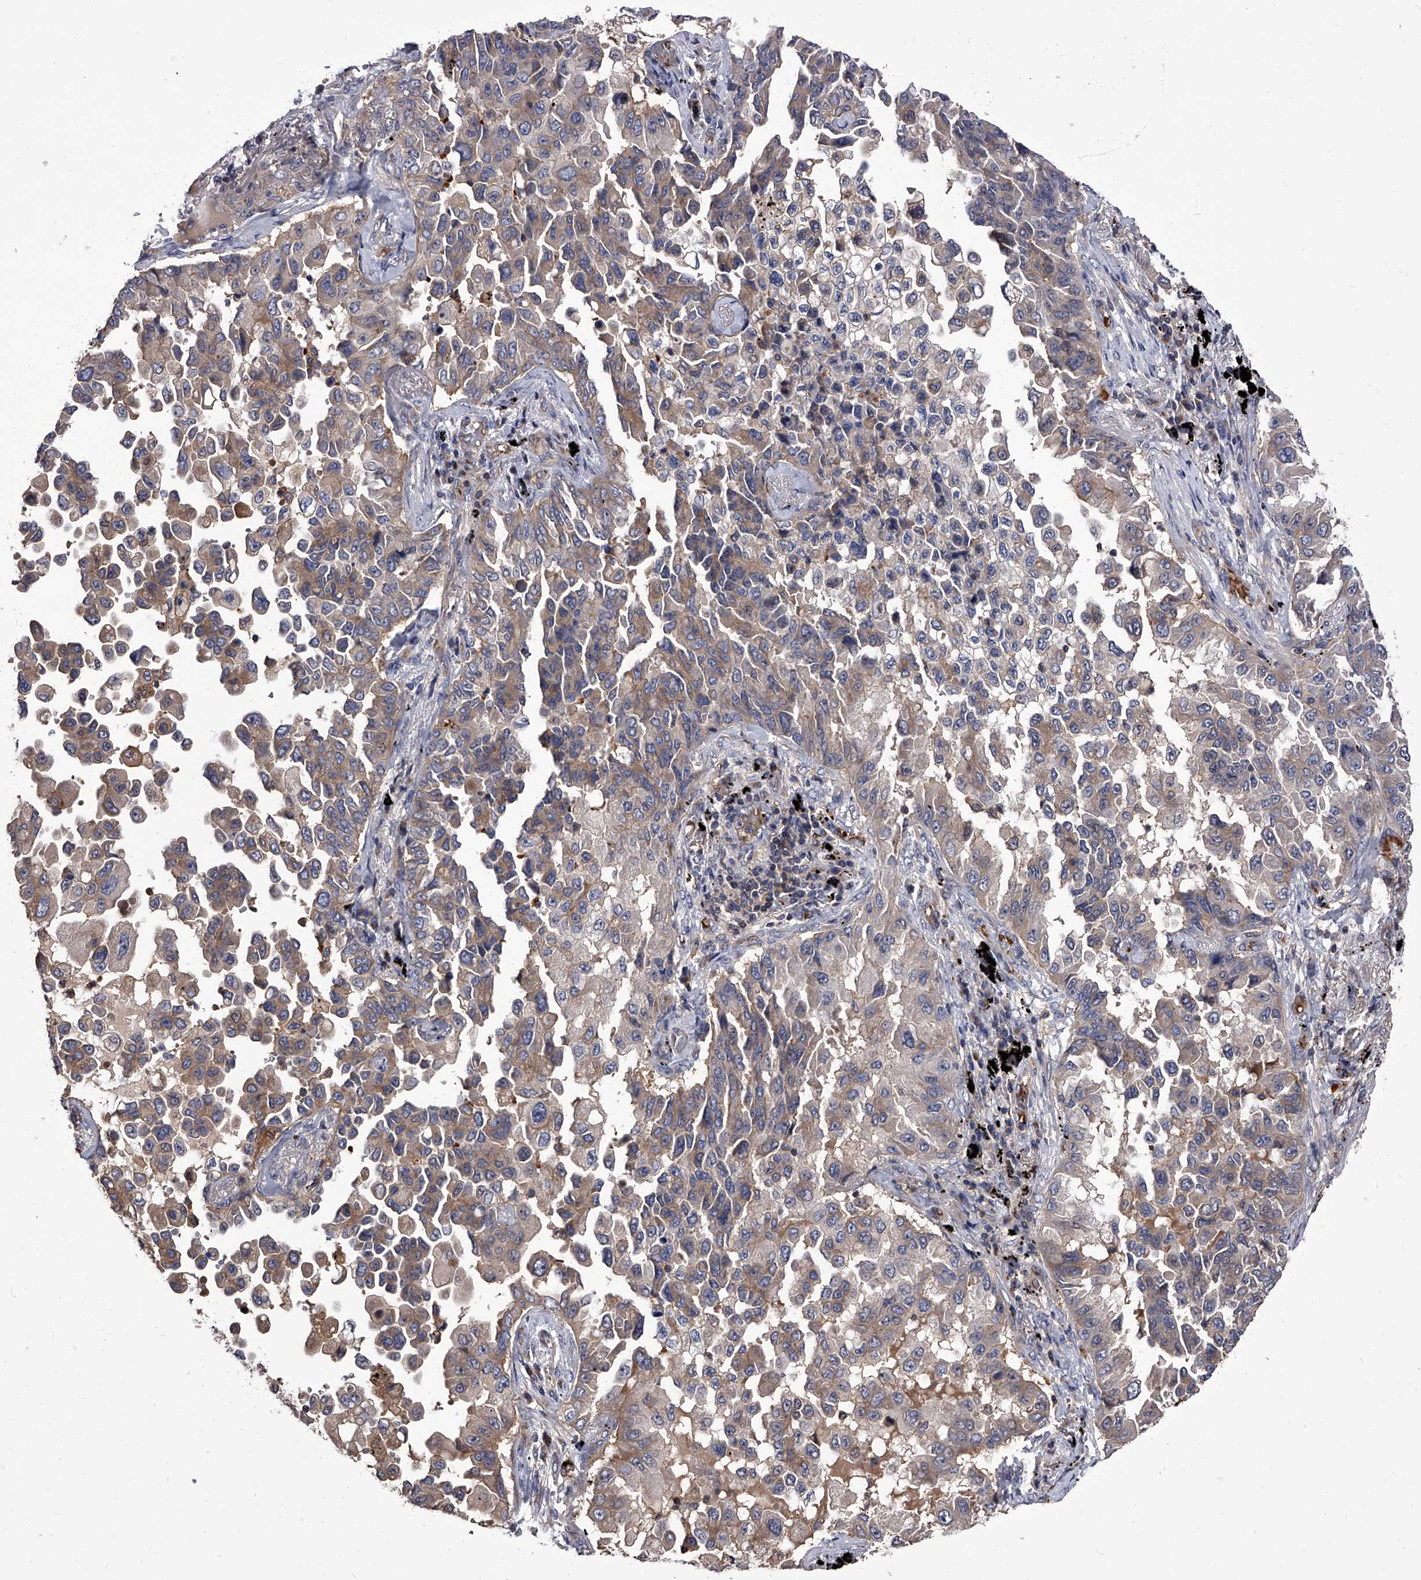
{"staining": {"intensity": "moderate", "quantity": "25%-75%", "location": "cytoplasmic/membranous"}, "tissue": "lung cancer", "cell_type": "Tumor cells", "image_type": "cancer", "snomed": [{"axis": "morphology", "description": "Adenocarcinoma, NOS"}, {"axis": "topography", "description": "Lung"}], "caption": "An immunohistochemistry (IHC) histopathology image of neoplastic tissue is shown. Protein staining in brown labels moderate cytoplasmic/membranous positivity in lung cancer within tumor cells. The protein of interest is stained brown, and the nuclei are stained in blue (DAB IHC with brightfield microscopy, high magnification).", "gene": "STK36", "patient": {"sex": "female", "age": 67}}